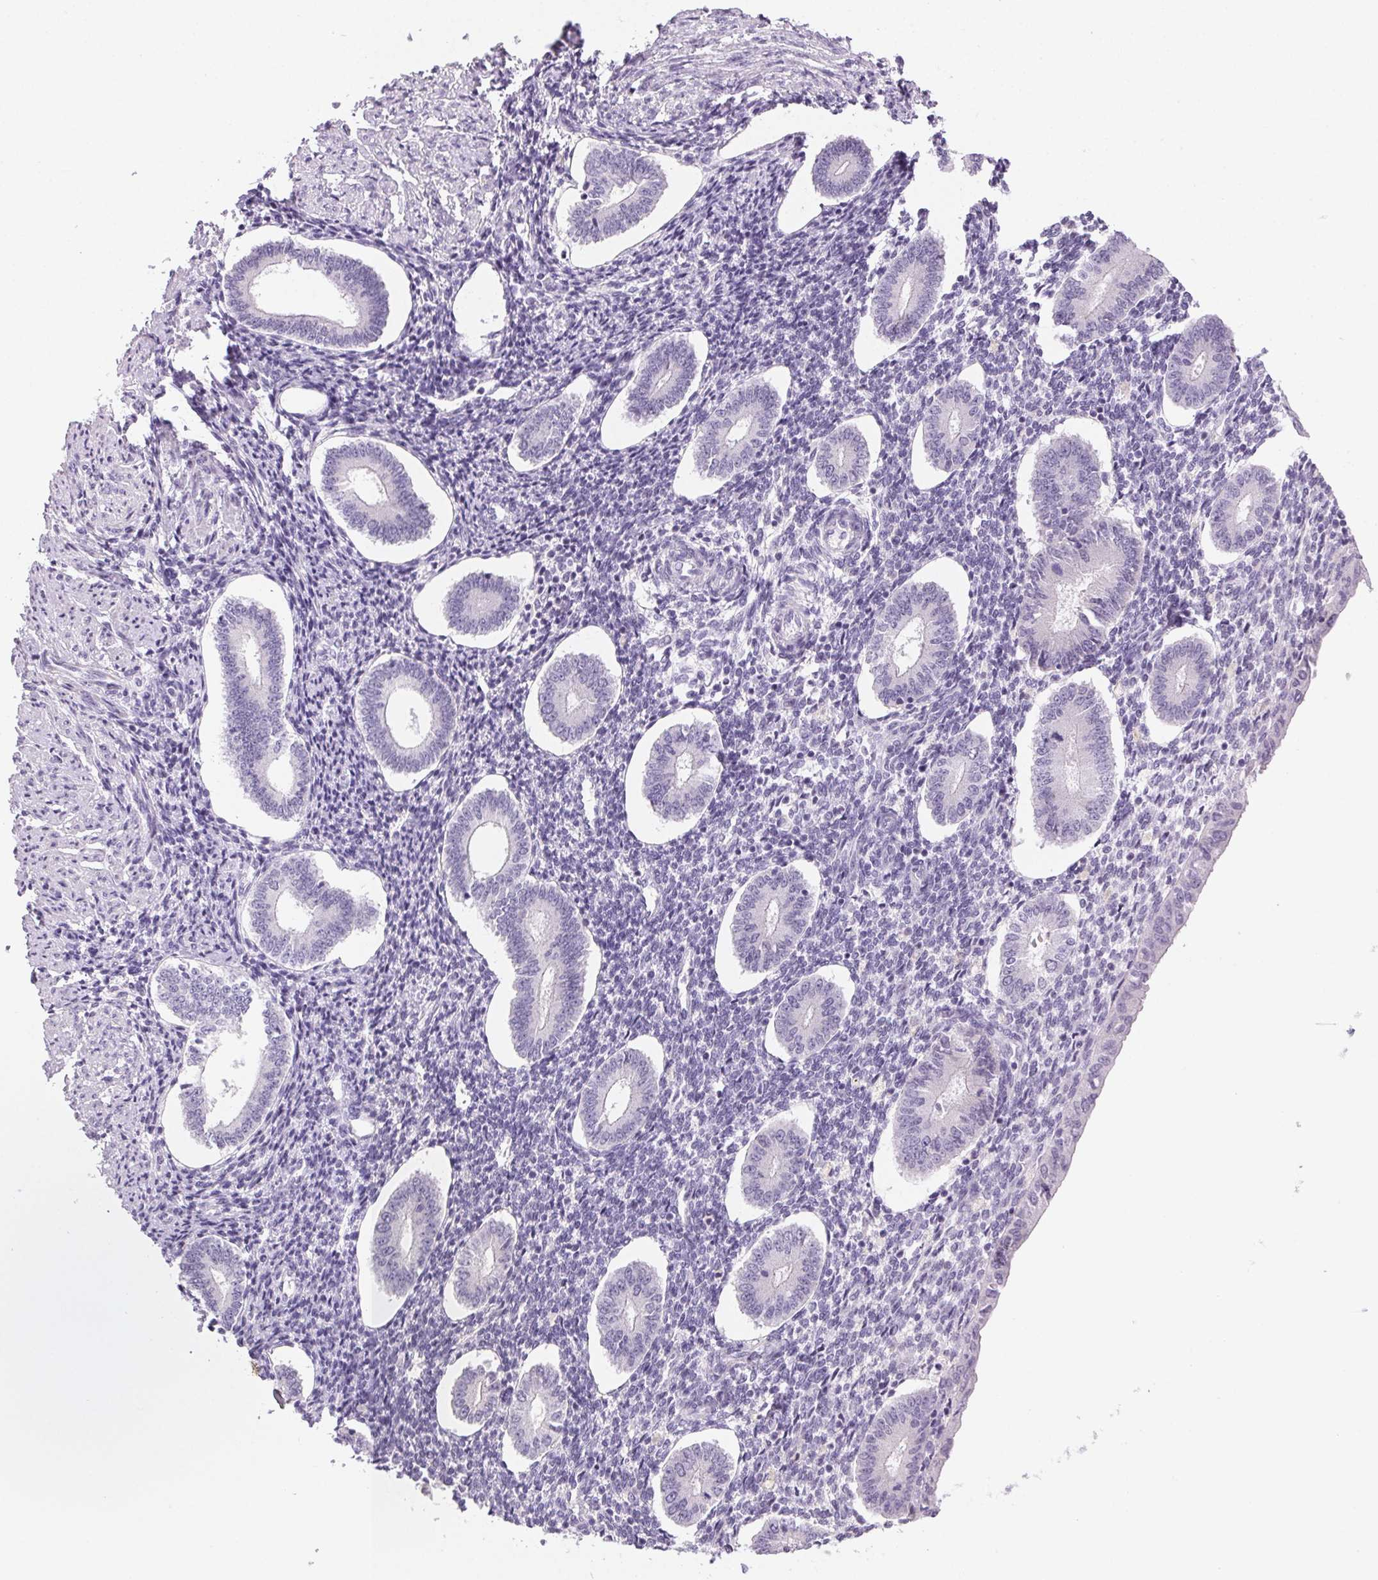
{"staining": {"intensity": "negative", "quantity": "none", "location": "none"}, "tissue": "endometrium", "cell_type": "Cells in endometrial stroma", "image_type": "normal", "snomed": [{"axis": "morphology", "description": "Normal tissue, NOS"}, {"axis": "topography", "description": "Endometrium"}], "caption": "This is an IHC photomicrograph of normal endometrium. There is no expression in cells in endometrial stroma.", "gene": "BPIFB2", "patient": {"sex": "female", "age": 40}}